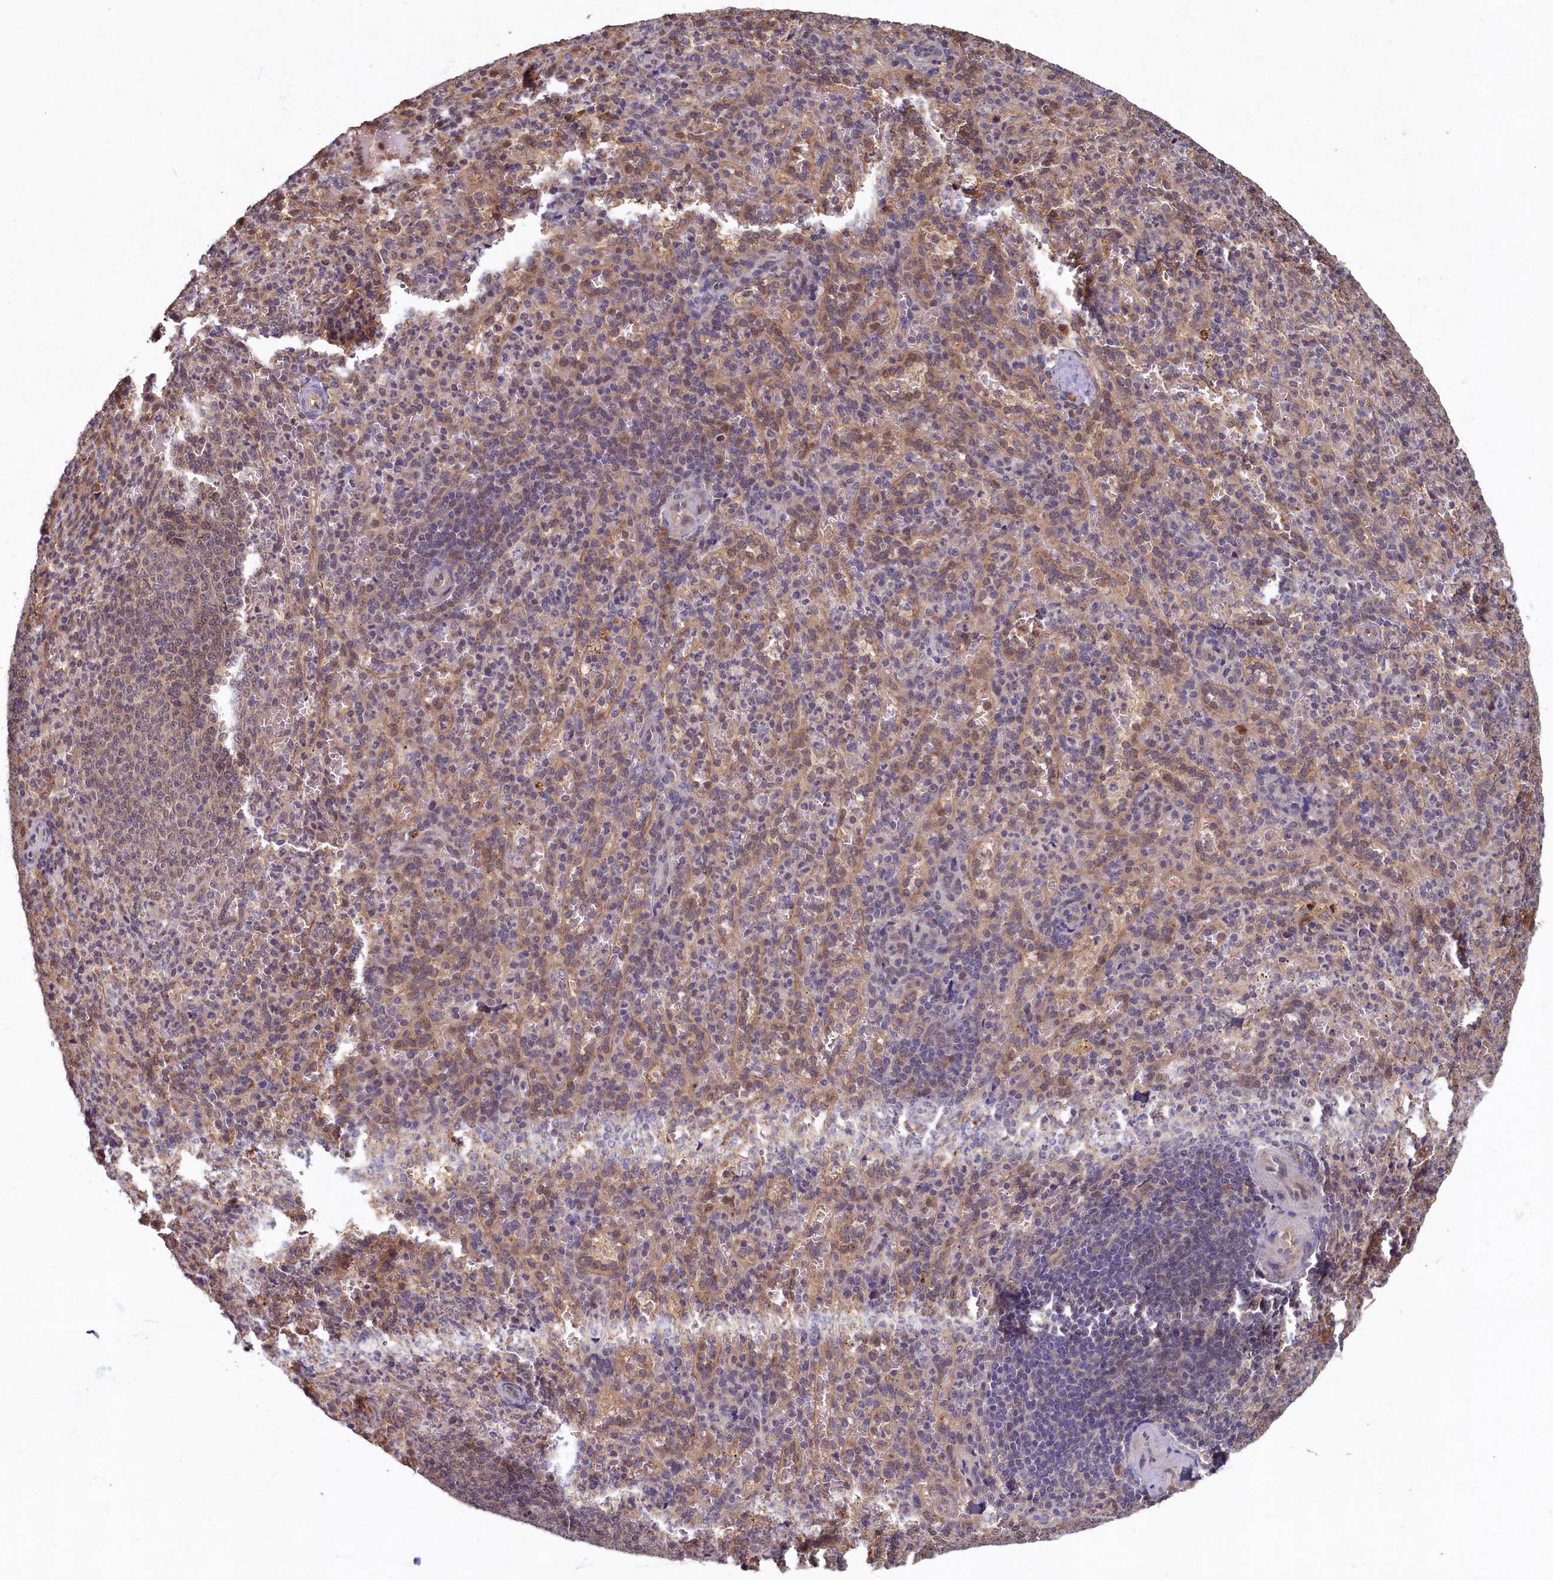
{"staining": {"intensity": "weak", "quantity": "<25%", "location": "nuclear"}, "tissue": "spleen", "cell_type": "Cells in red pulp", "image_type": "normal", "snomed": [{"axis": "morphology", "description": "Normal tissue, NOS"}, {"axis": "topography", "description": "Spleen"}], "caption": "This photomicrograph is of unremarkable spleen stained with immunohistochemistry to label a protein in brown with the nuclei are counter-stained blue. There is no expression in cells in red pulp. (Stains: DAB immunohistochemistry (IHC) with hematoxylin counter stain, Microscopy: brightfield microscopy at high magnification).", "gene": "LCMT2", "patient": {"sex": "female", "age": 21}}